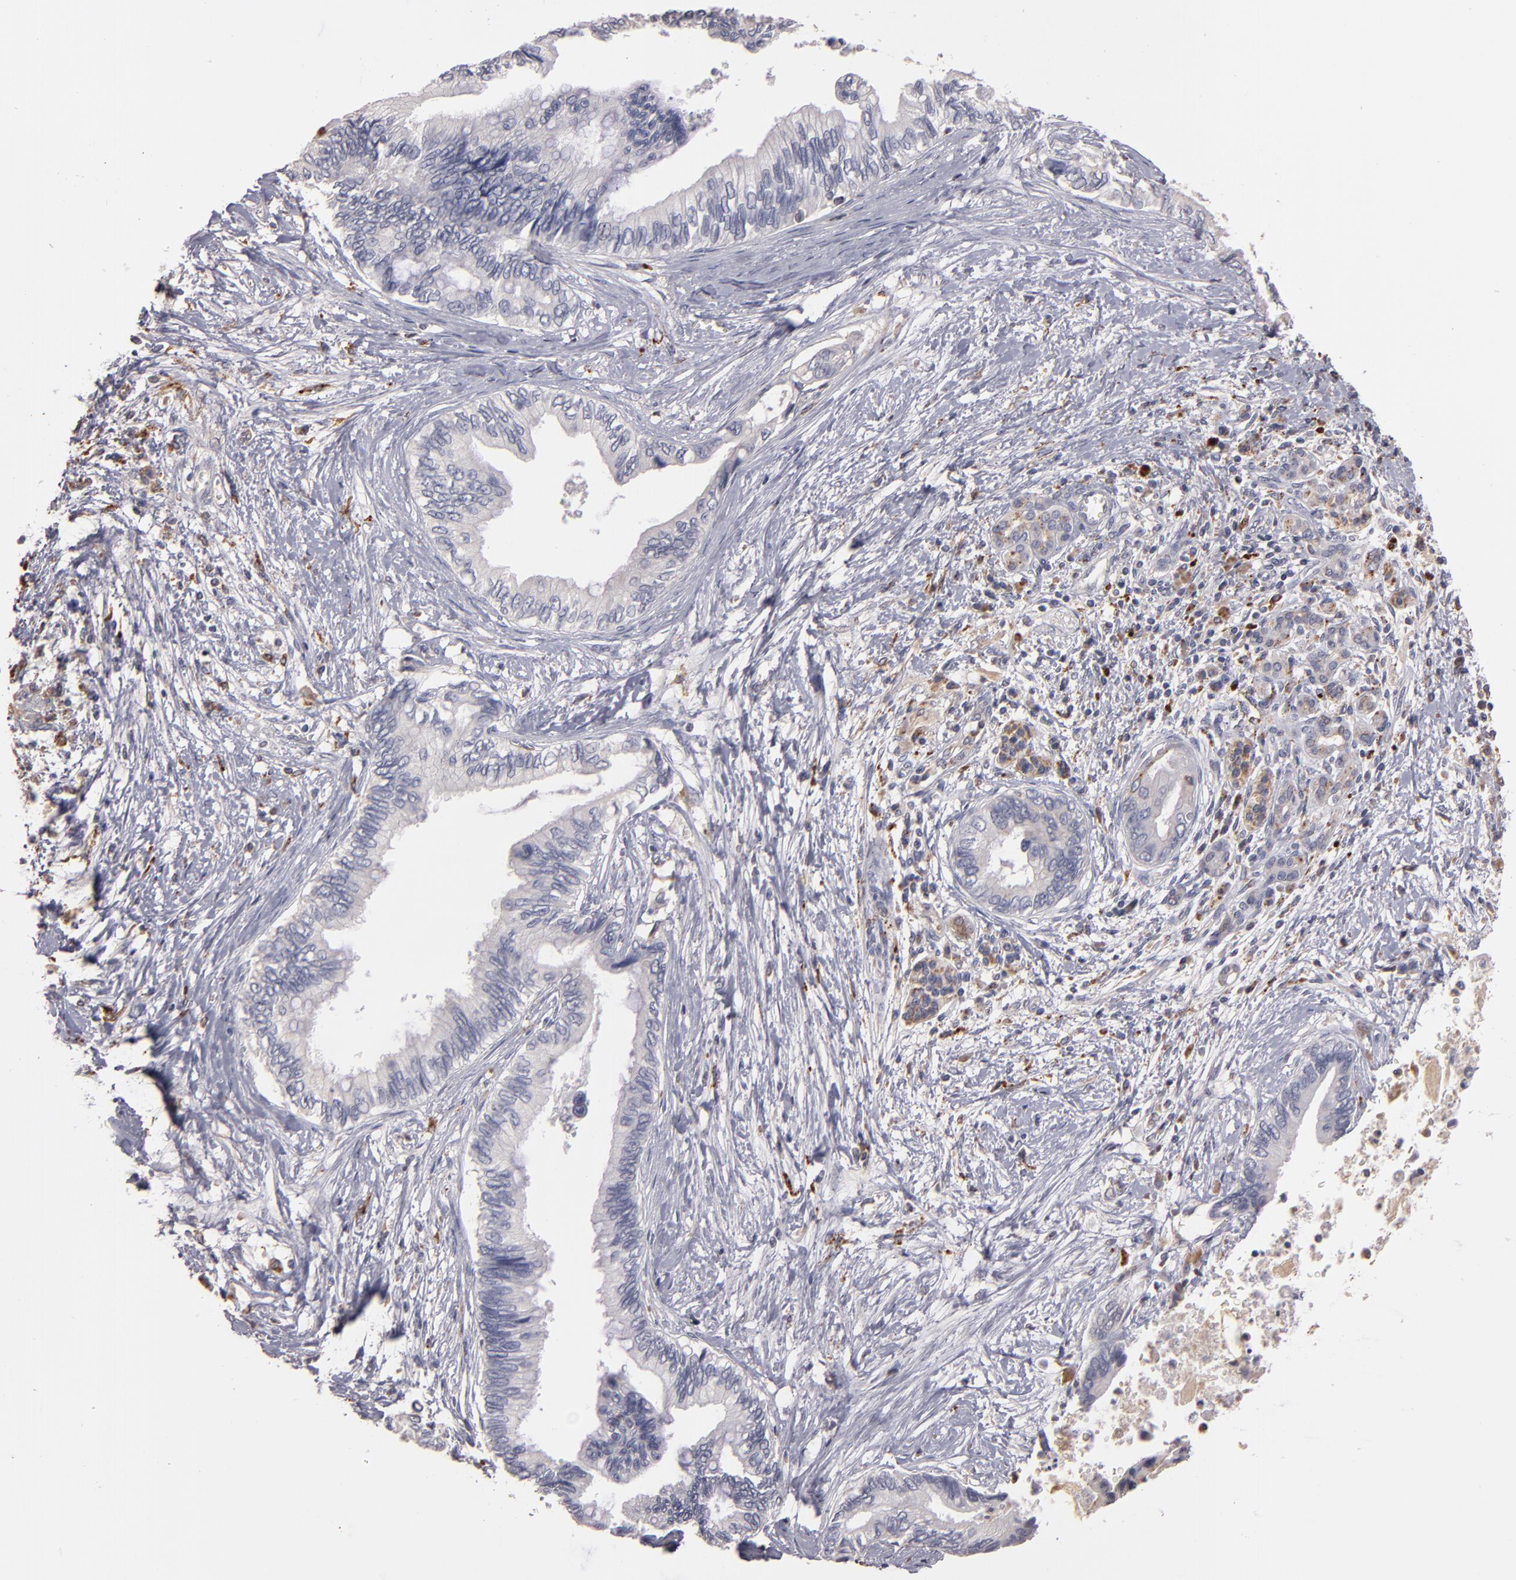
{"staining": {"intensity": "negative", "quantity": "none", "location": "none"}, "tissue": "pancreatic cancer", "cell_type": "Tumor cells", "image_type": "cancer", "snomed": [{"axis": "morphology", "description": "Adenocarcinoma, NOS"}, {"axis": "topography", "description": "Pancreas"}], "caption": "Tumor cells are negative for protein expression in human pancreatic cancer.", "gene": "TRAF1", "patient": {"sex": "female", "age": 66}}